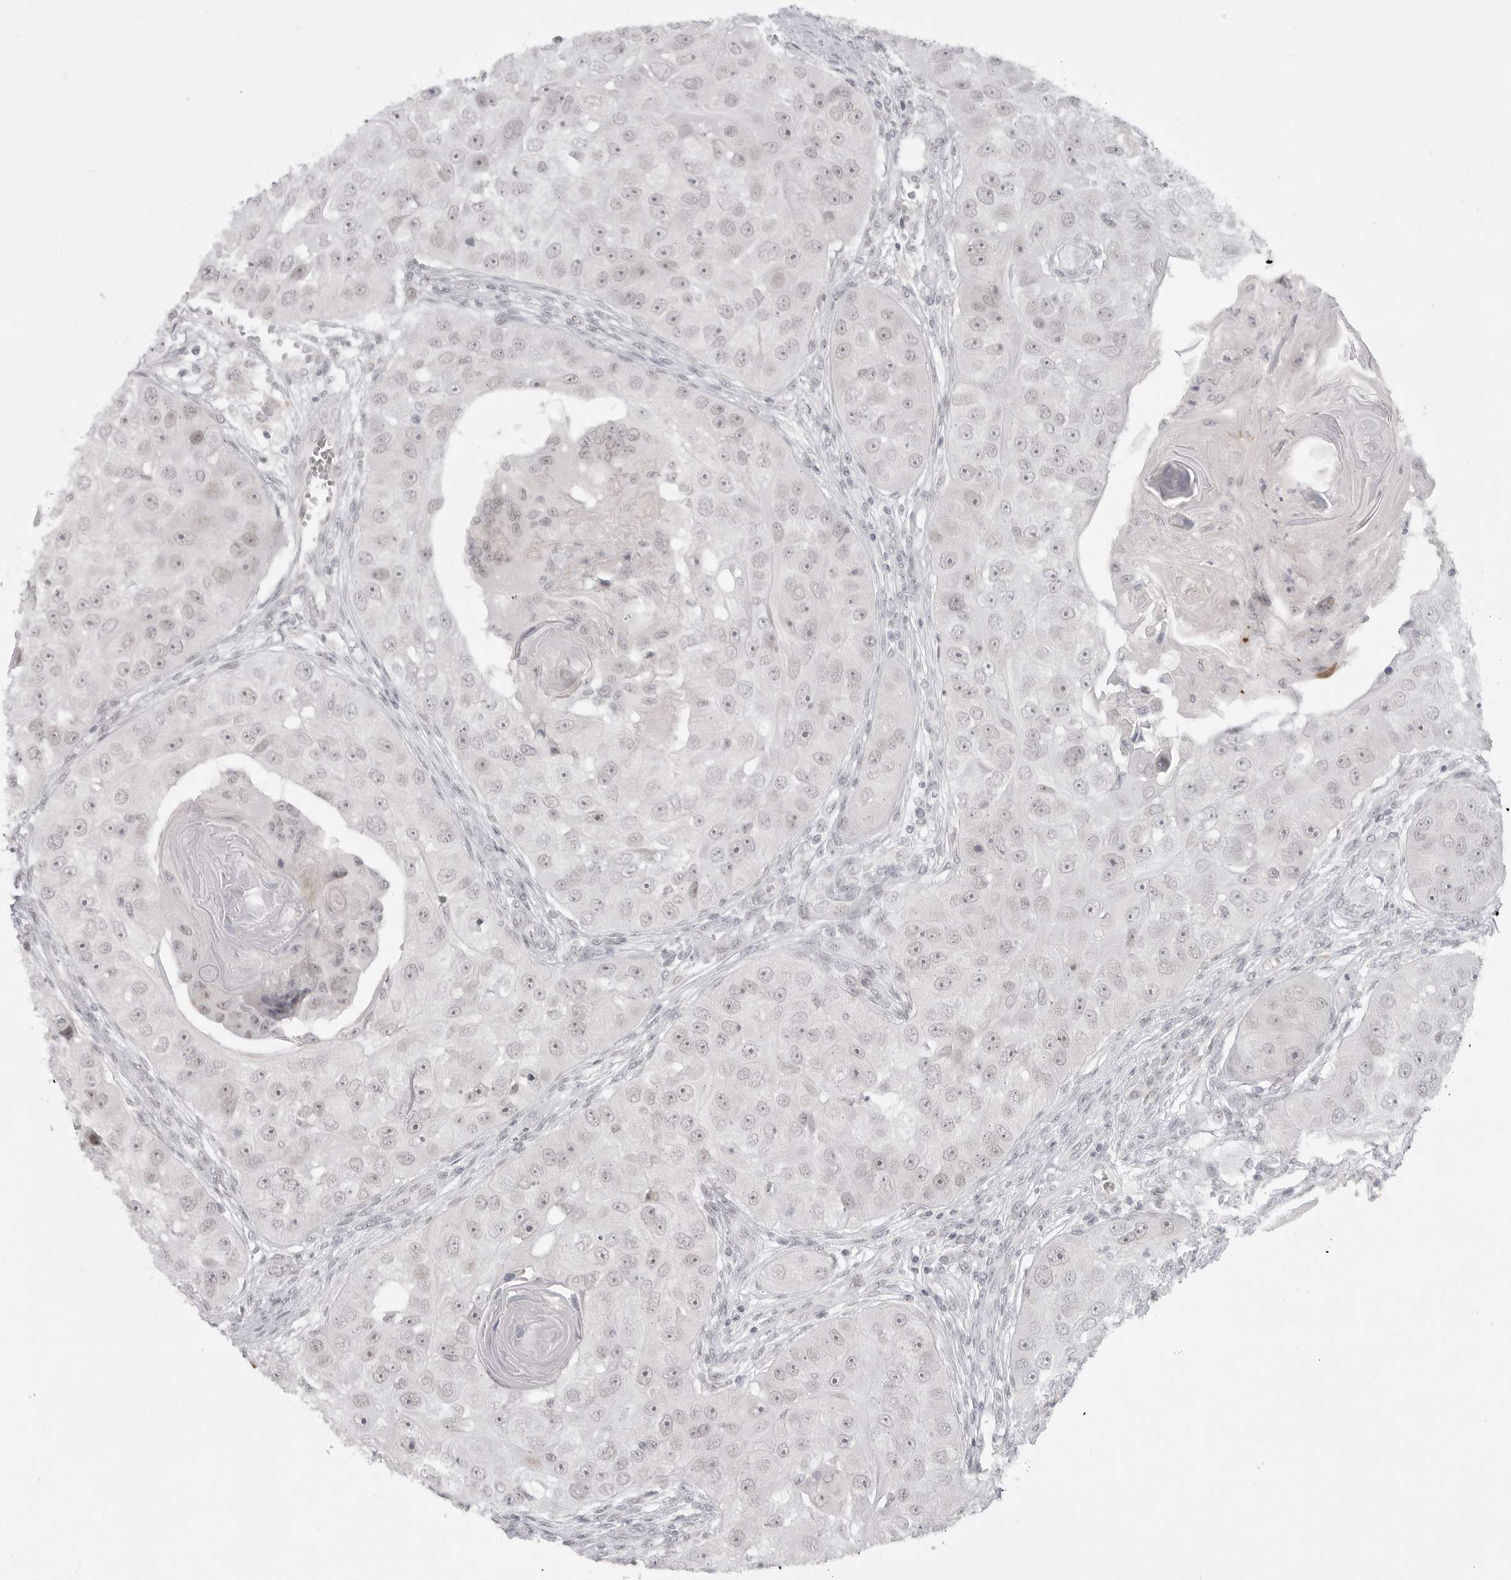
{"staining": {"intensity": "negative", "quantity": "none", "location": "none"}, "tissue": "head and neck cancer", "cell_type": "Tumor cells", "image_type": "cancer", "snomed": [{"axis": "morphology", "description": "Normal tissue, NOS"}, {"axis": "morphology", "description": "Squamous cell carcinoma, NOS"}, {"axis": "topography", "description": "Skeletal muscle"}, {"axis": "topography", "description": "Head-Neck"}], "caption": "Immunohistochemical staining of human head and neck squamous cell carcinoma shows no significant expression in tumor cells.", "gene": "TCTN3", "patient": {"sex": "male", "age": 51}}